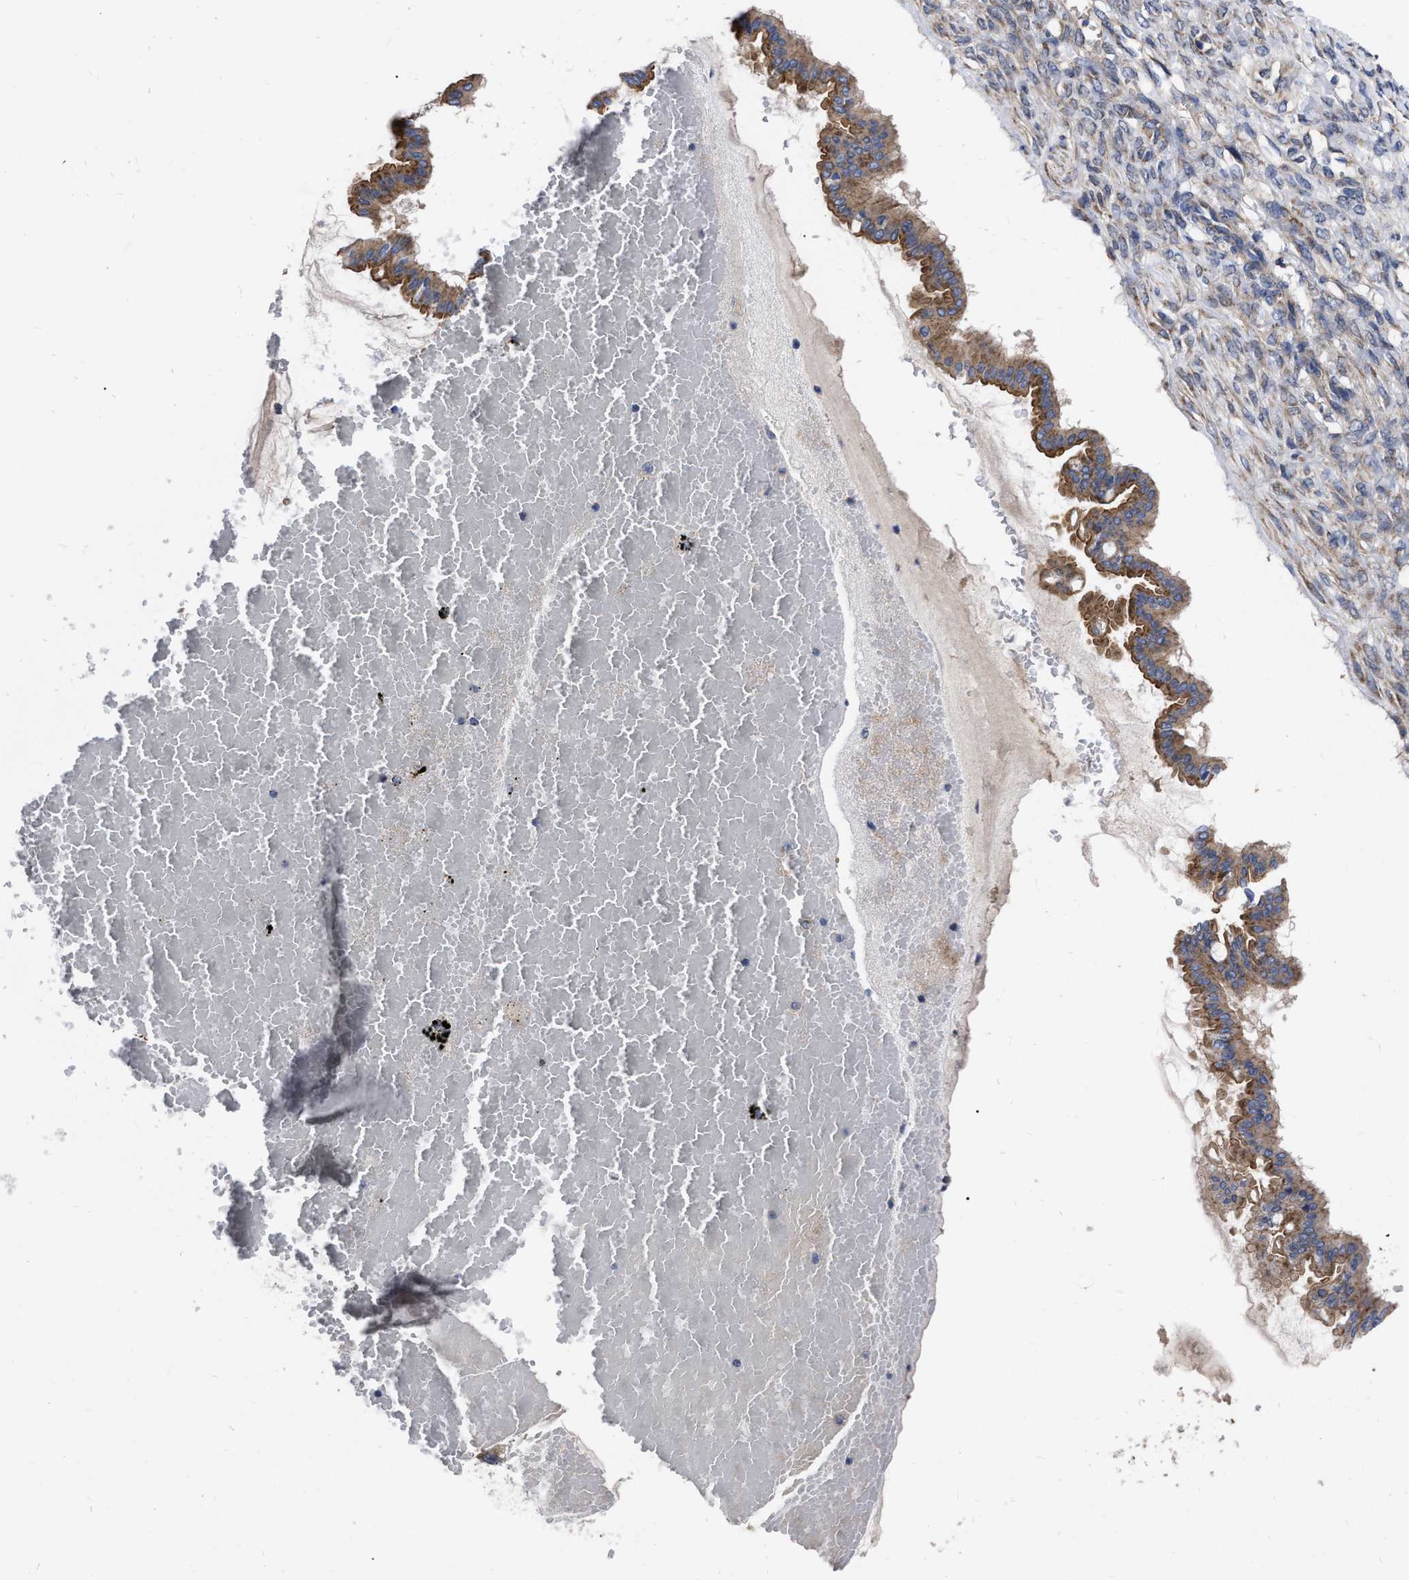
{"staining": {"intensity": "moderate", "quantity": ">75%", "location": "cytoplasmic/membranous"}, "tissue": "ovarian cancer", "cell_type": "Tumor cells", "image_type": "cancer", "snomed": [{"axis": "morphology", "description": "Cystadenocarcinoma, mucinous, NOS"}, {"axis": "topography", "description": "Ovary"}], "caption": "Immunohistochemistry (IHC) of mucinous cystadenocarcinoma (ovarian) reveals medium levels of moderate cytoplasmic/membranous positivity in about >75% of tumor cells.", "gene": "CDKN2C", "patient": {"sex": "female", "age": 73}}